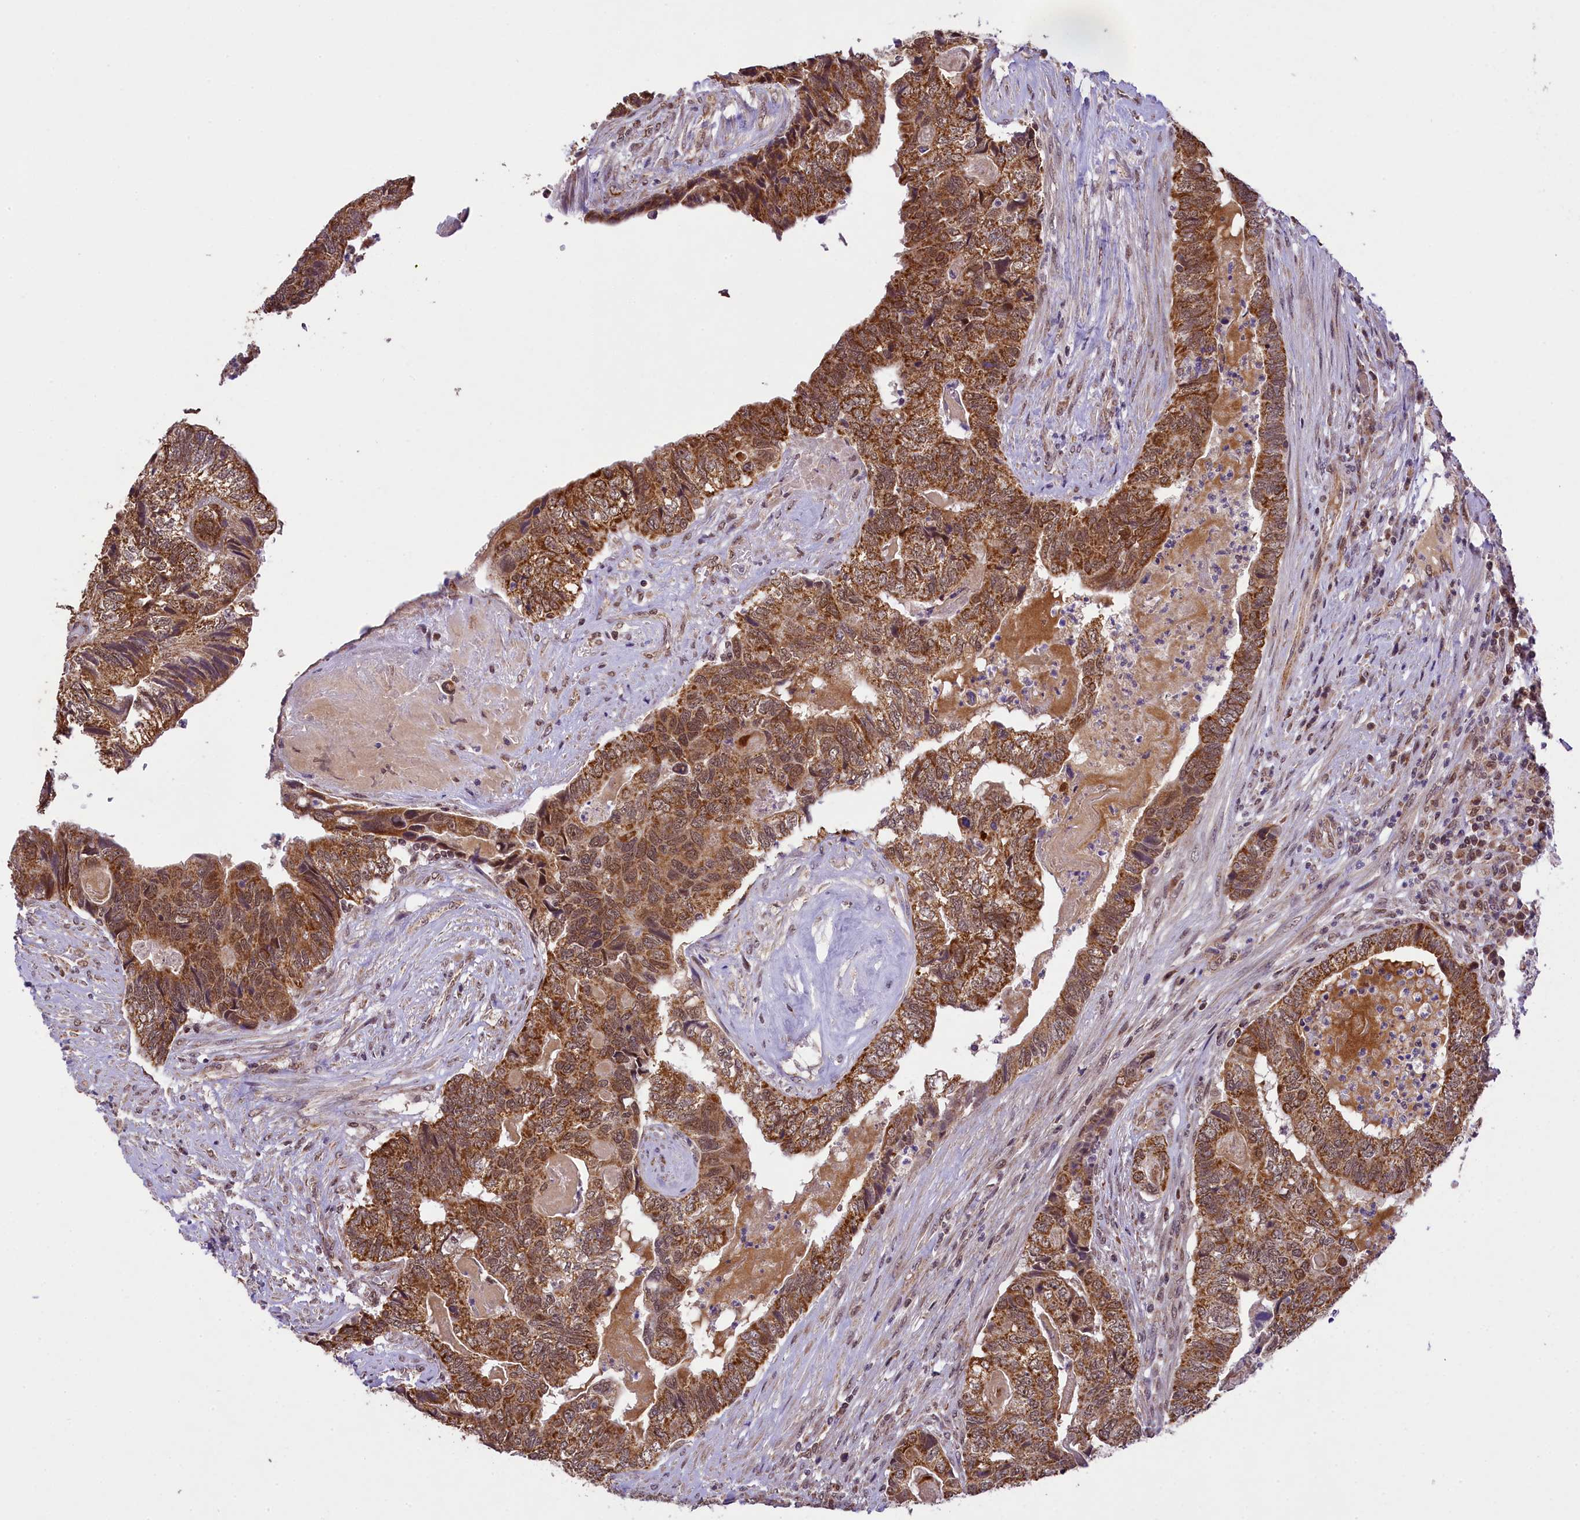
{"staining": {"intensity": "moderate", "quantity": ">75%", "location": "cytoplasmic/membranous,nuclear"}, "tissue": "colorectal cancer", "cell_type": "Tumor cells", "image_type": "cancer", "snomed": [{"axis": "morphology", "description": "Adenocarcinoma, NOS"}, {"axis": "topography", "description": "Colon"}], "caption": "Immunohistochemistry histopathology image of neoplastic tissue: colorectal cancer (adenocarcinoma) stained using IHC demonstrates medium levels of moderate protein expression localized specifically in the cytoplasmic/membranous and nuclear of tumor cells, appearing as a cytoplasmic/membranous and nuclear brown color.", "gene": "PAF1", "patient": {"sex": "female", "age": 67}}